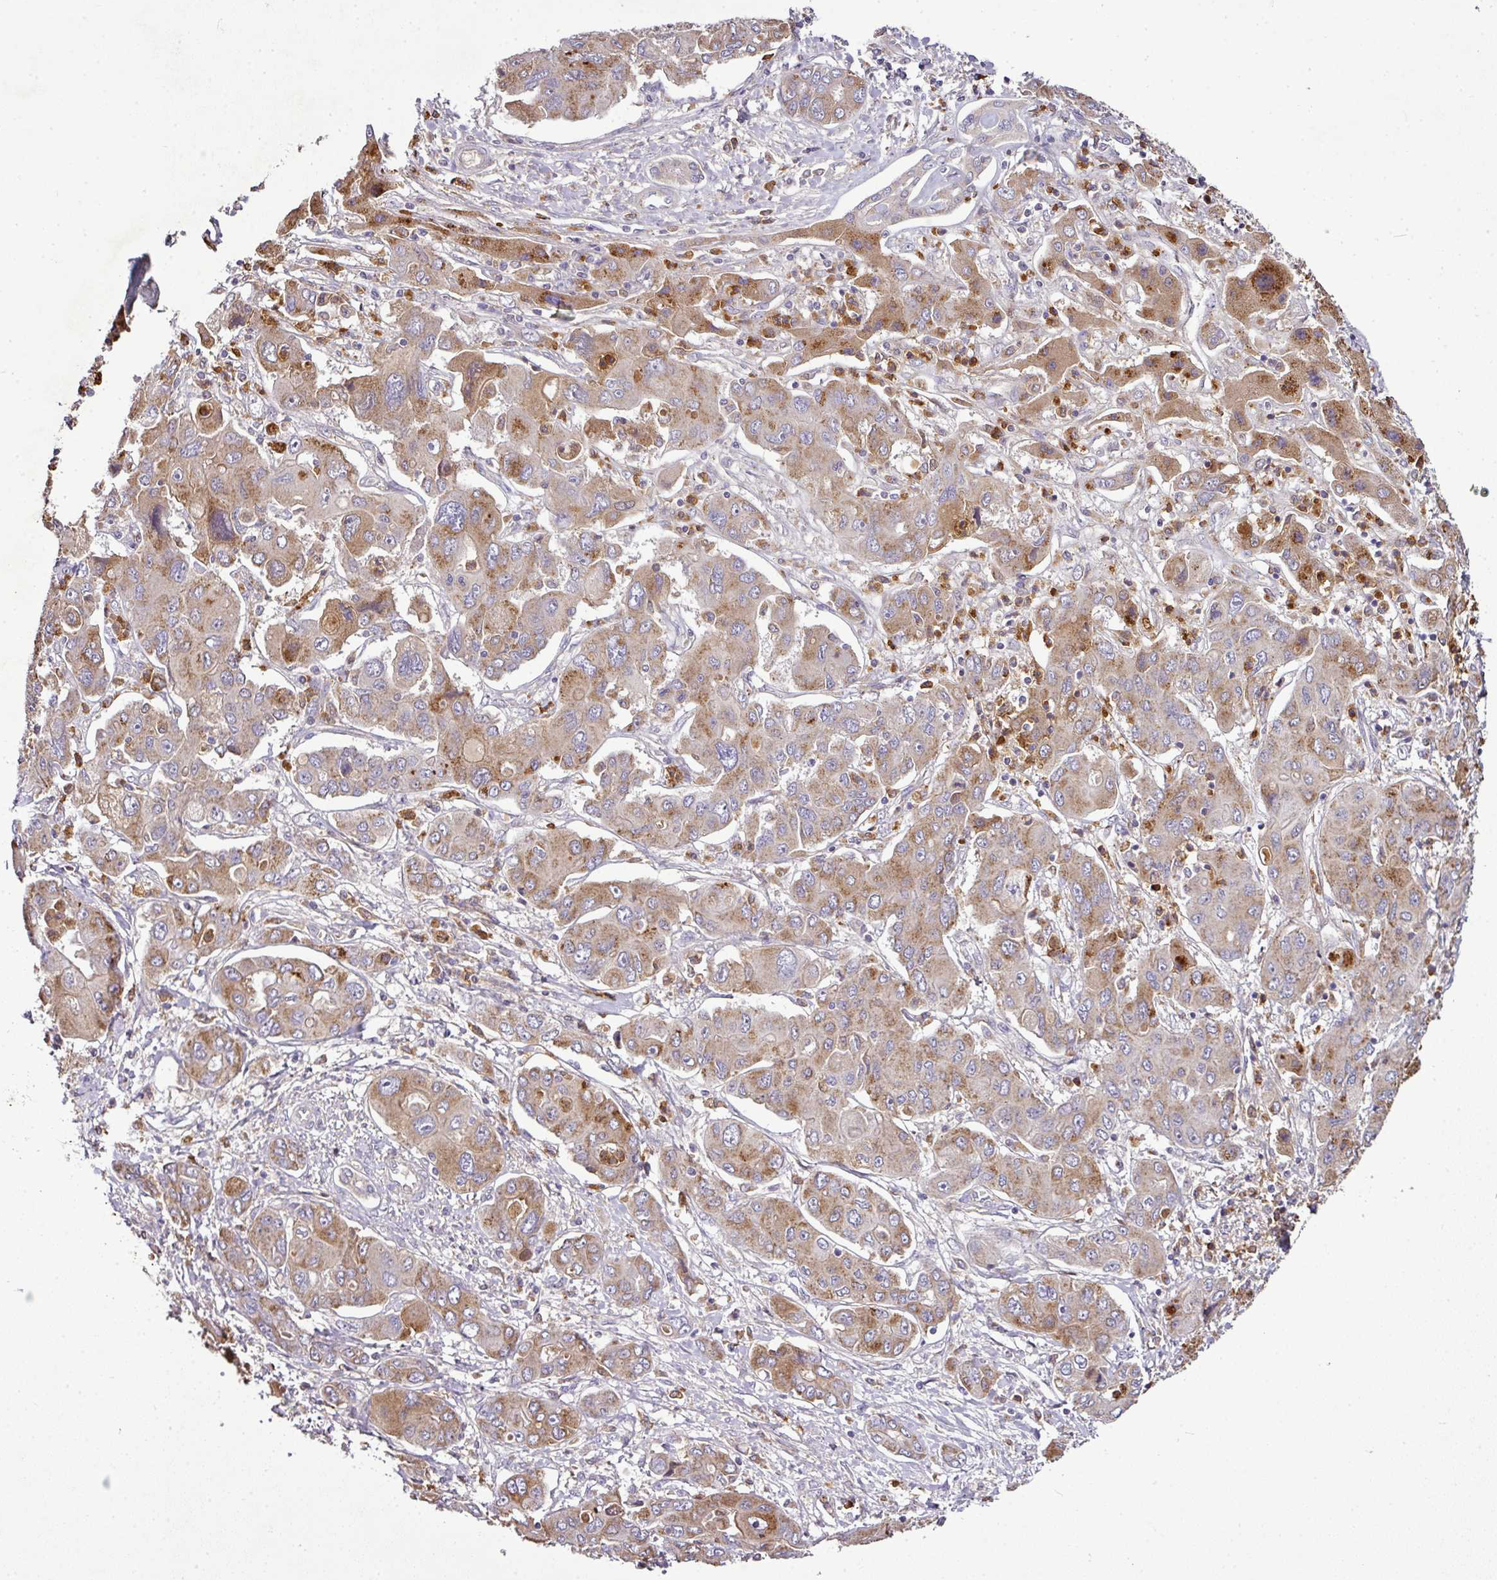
{"staining": {"intensity": "moderate", "quantity": "25%-75%", "location": "cytoplasmic/membranous"}, "tissue": "liver cancer", "cell_type": "Tumor cells", "image_type": "cancer", "snomed": [{"axis": "morphology", "description": "Cholangiocarcinoma"}, {"axis": "topography", "description": "Liver"}], "caption": "Protein staining reveals moderate cytoplasmic/membranous positivity in approximately 25%-75% of tumor cells in liver cancer. (brown staining indicates protein expression, while blue staining denotes nuclei).", "gene": "CAB39L", "patient": {"sex": "male", "age": 67}}